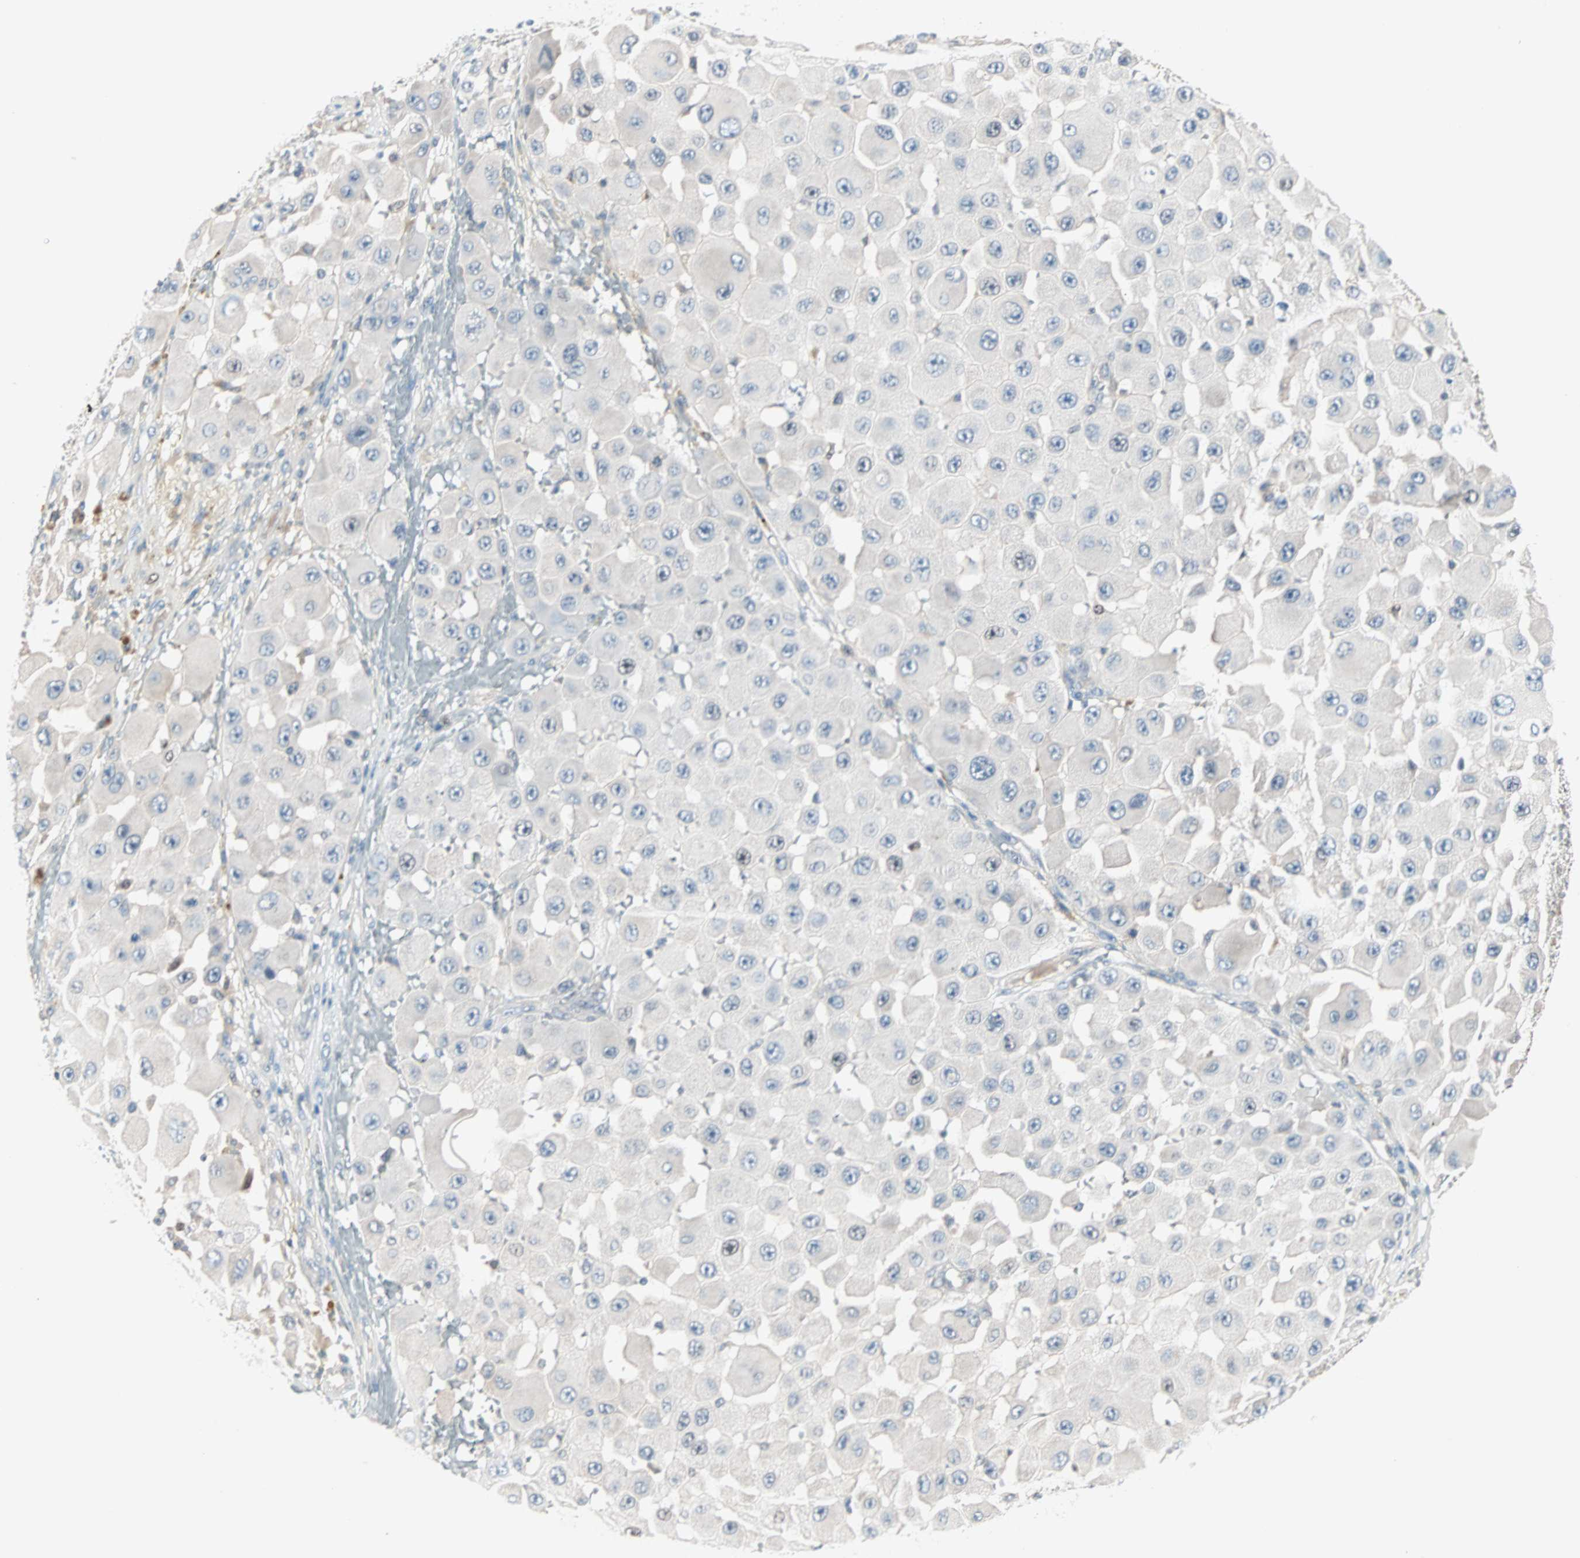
{"staining": {"intensity": "negative", "quantity": "none", "location": "none"}, "tissue": "melanoma", "cell_type": "Tumor cells", "image_type": "cancer", "snomed": [{"axis": "morphology", "description": "Malignant melanoma, NOS"}, {"axis": "topography", "description": "Skin"}], "caption": "DAB (3,3'-diaminobenzidine) immunohistochemical staining of melanoma demonstrates no significant expression in tumor cells.", "gene": "CCNE2", "patient": {"sex": "female", "age": 81}}